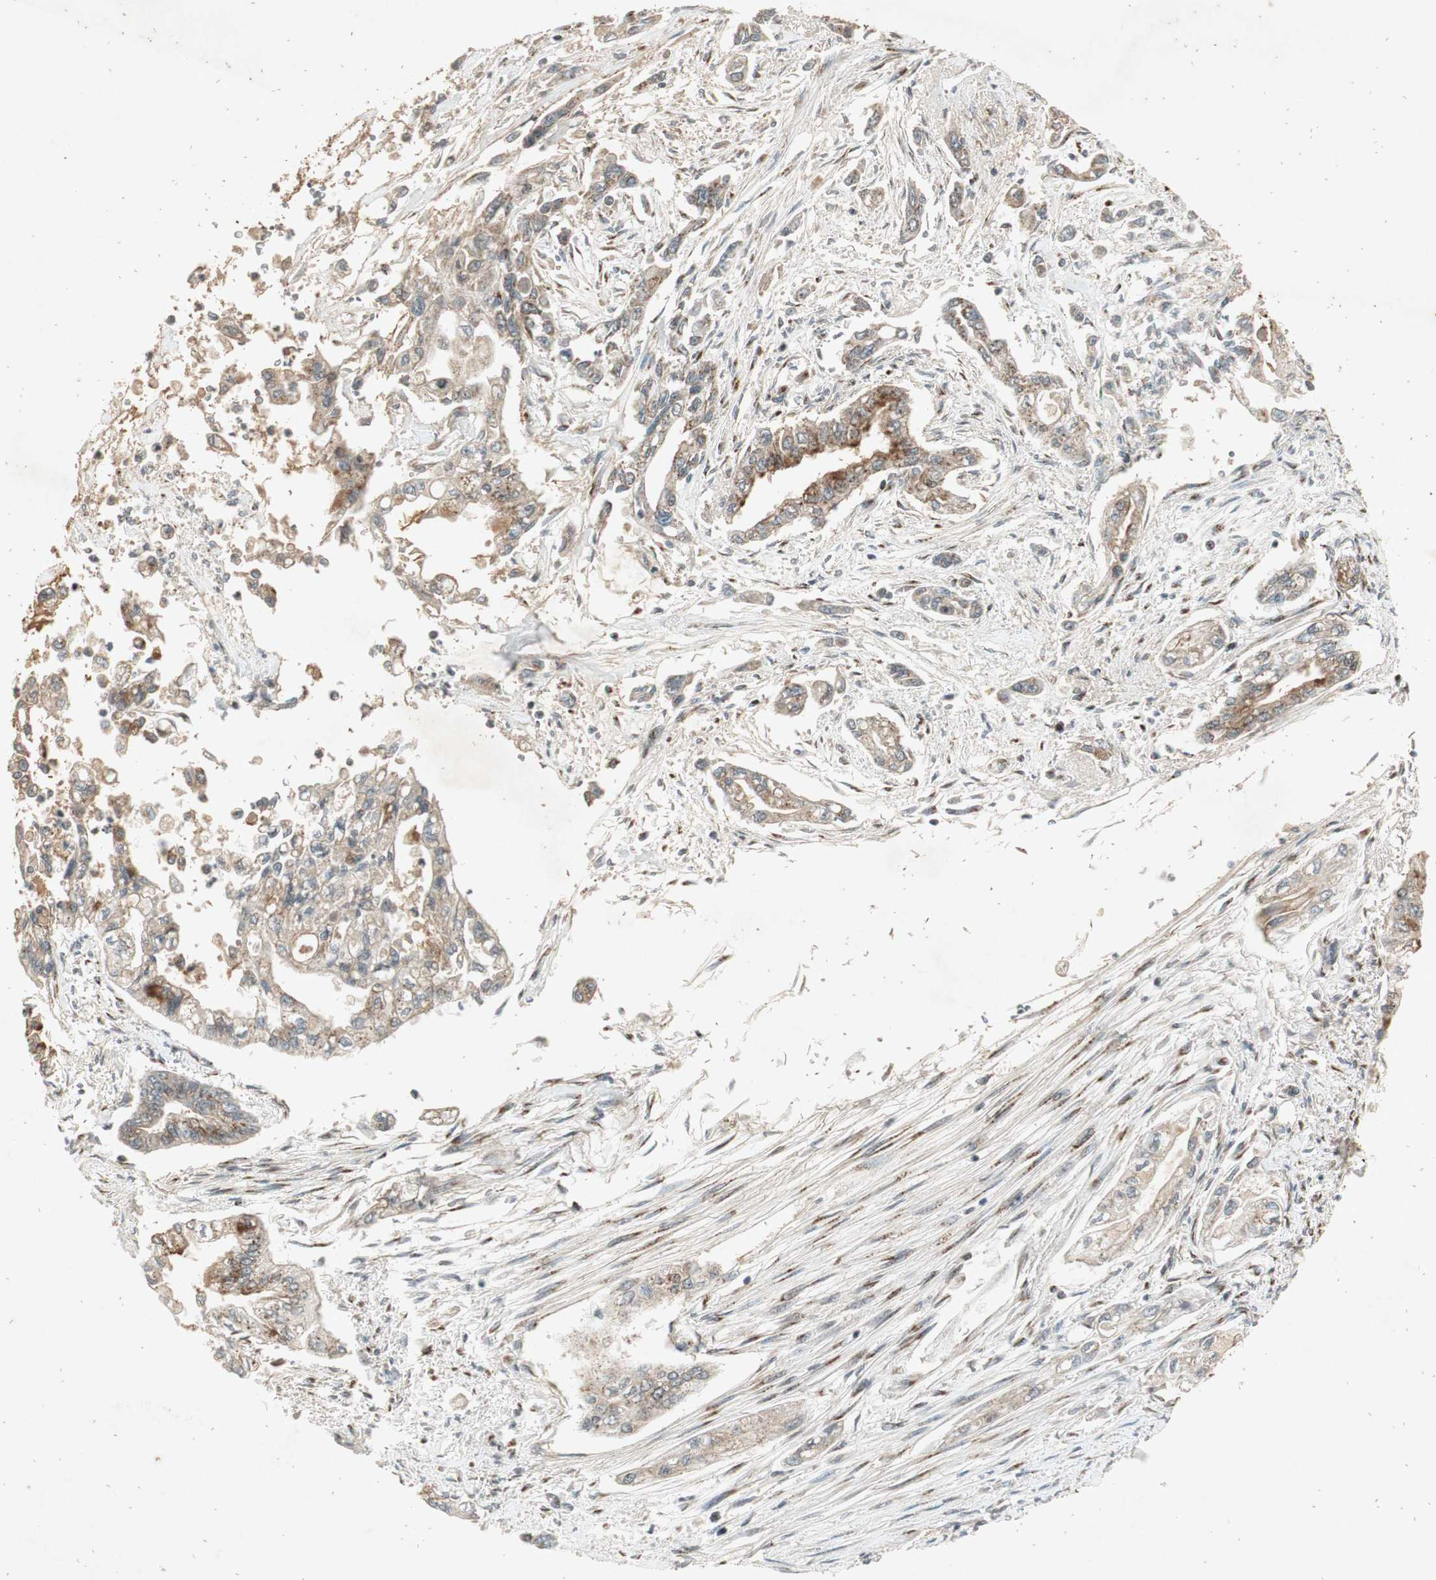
{"staining": {"intensity": "weak", "quantity": ">75%", "location": "cytoplasmic/membranous"}, "tissue": "pancreatic cancer", "cell_type": "Tumor cells", "image_type": "cancer", "snomed": [{"axis": "morphology", "description": "Normal tissue, NOS"}, {"axis": "topography", "description": "Pancreas"}], "caption": "Pancreatic cancer stained for a protein (brown) displays weak cytoplasmic/membranous positive staining in about >75% of tumor cells.", "gene": "NEO1", "patient": {"sex": "male", "age": 42}}